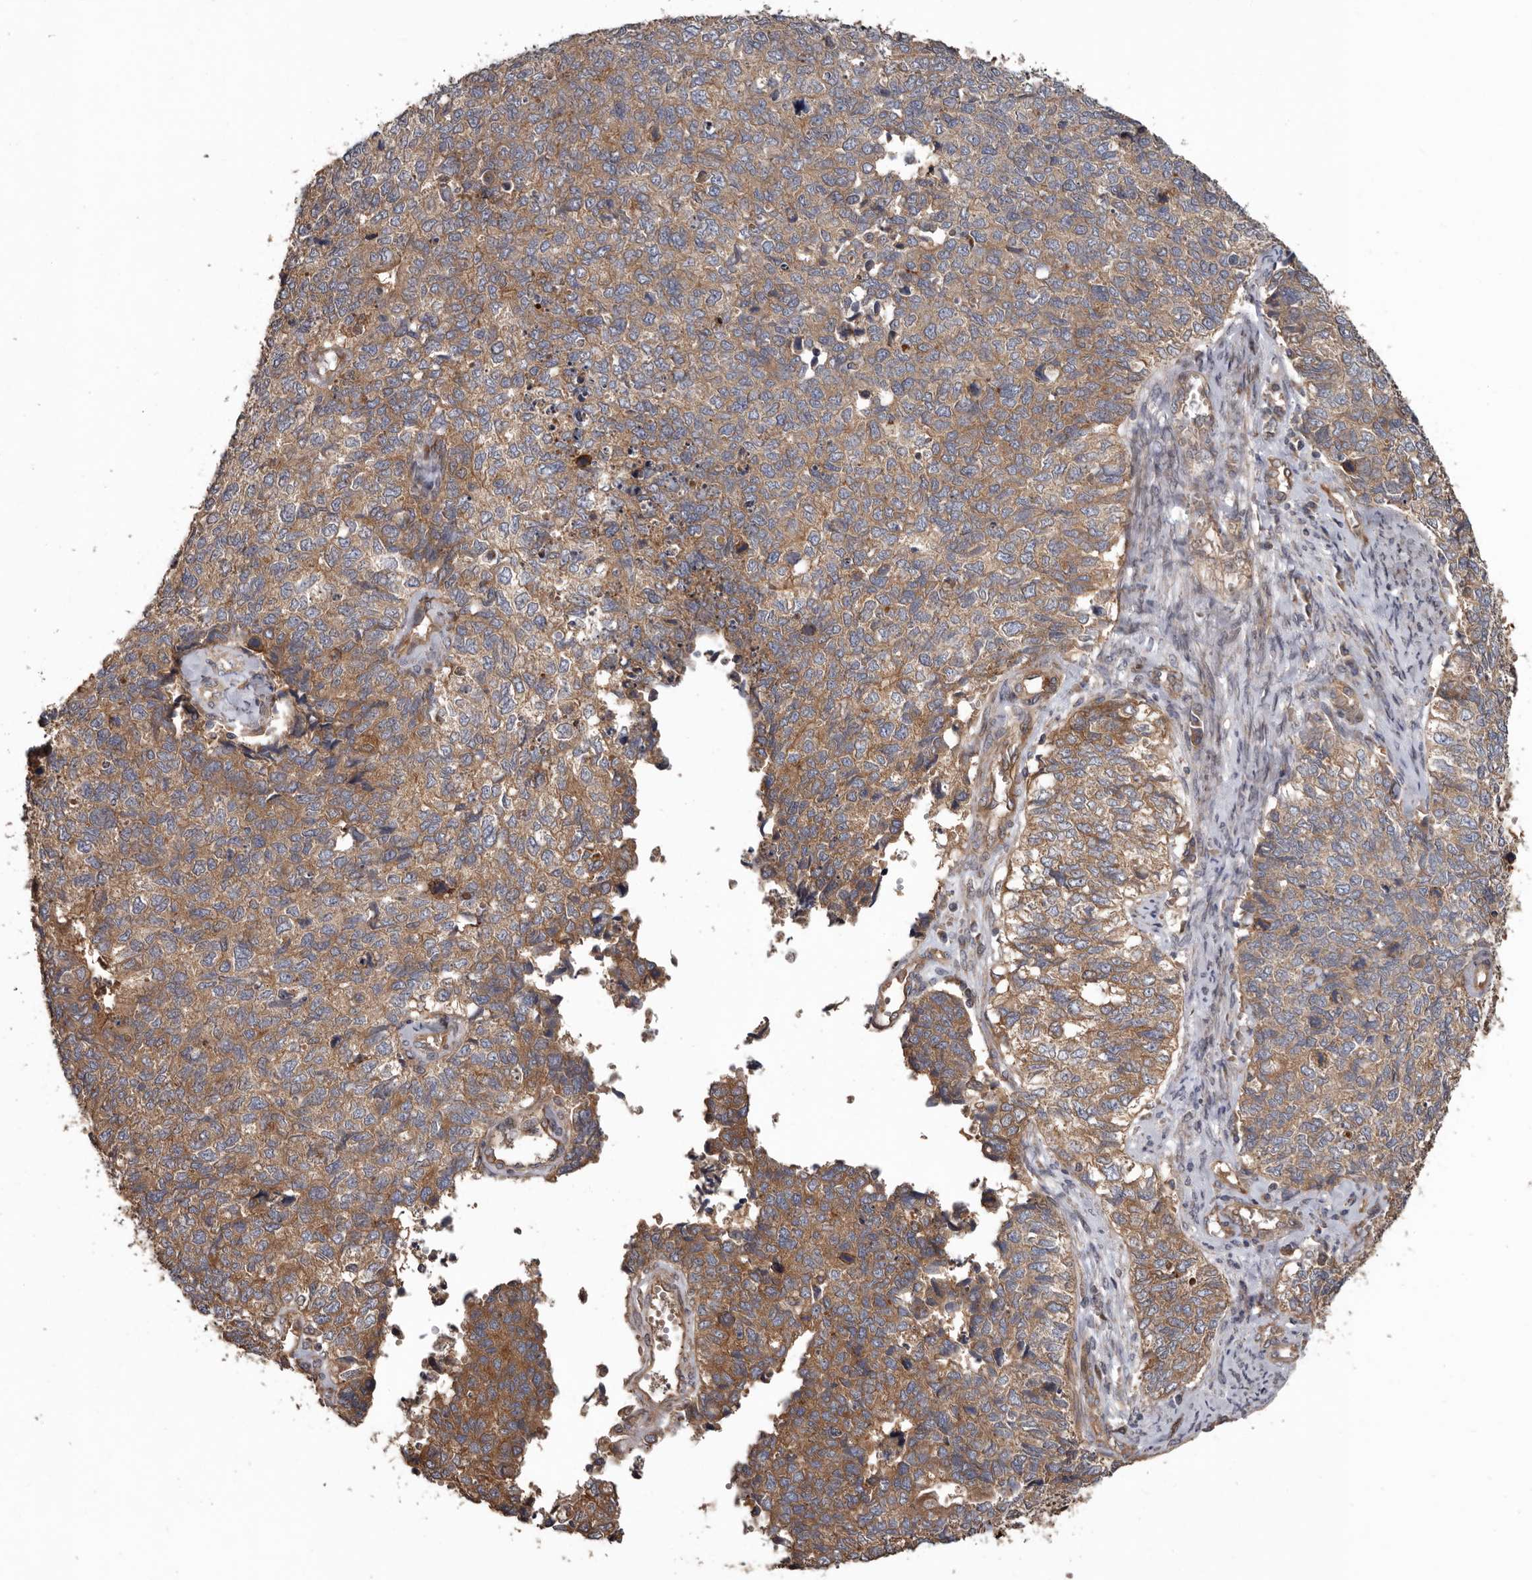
{"staining": {"intensity": "weak", "quantity": ">75%", "location": "cytoplasmic/membranous"}, "tissue": "cervical cancer", "cell_type": "Tumor cells", "image_type": "cancer", "snomed": [{"axis": "morphology", "description": "Squamous cell carcinoma, NOS"}, {"axis": "topography", "description": "Cervix"}], "caption": "Immunohistochemical staining of human squamous cell carcinoma (cervical) displays weak cytoplasmic/membranous protein positivity in about >75% of tumor cells.", "gene": "ARHGEF5", "patient": {"sex": "female", "age": 63}}